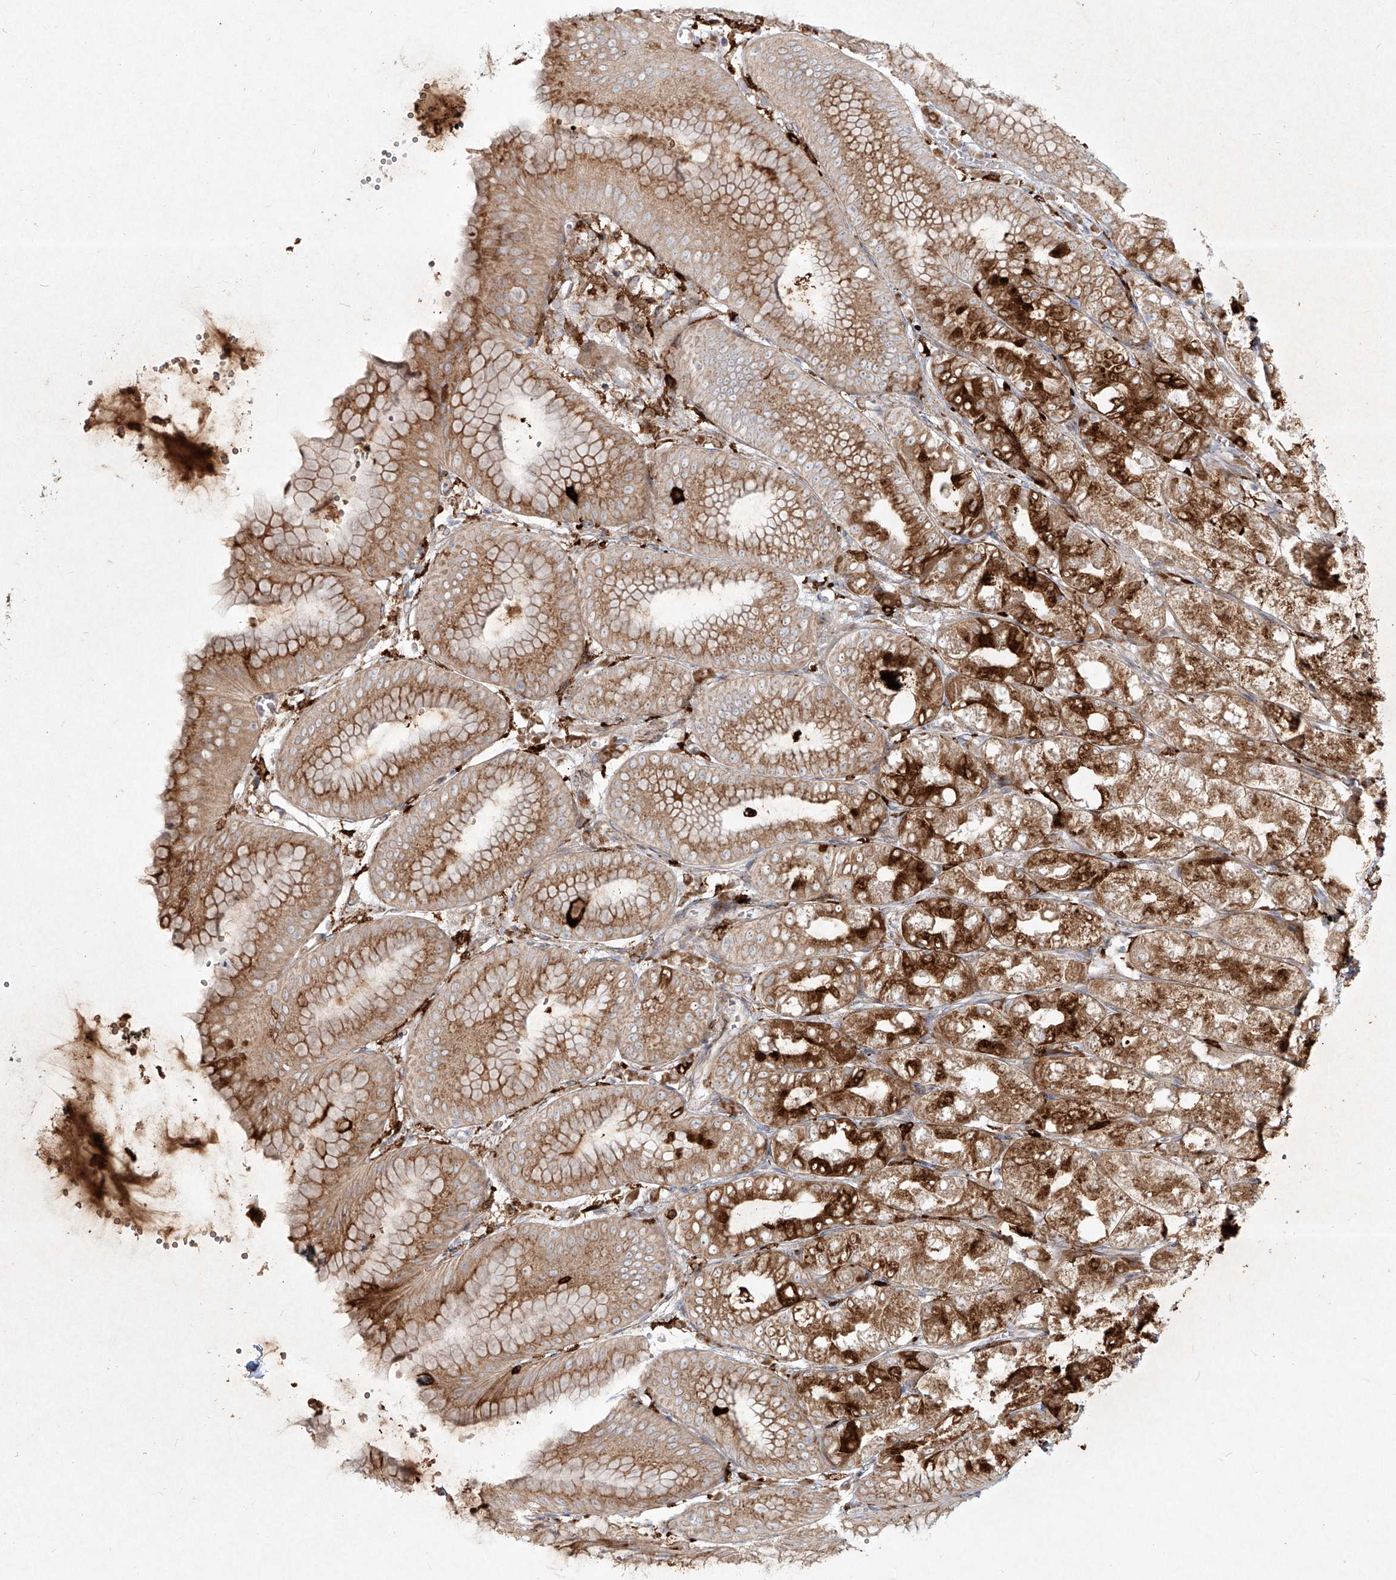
{"staining": {"intensity": "strong", "quantity": "25%-75%", "location": "cytoplasmic/membranous"}, "tissue": "stomach", "cell_type": "Glandular cells", "image_type": "normal", "snomed": [{"axis": "morphology", "description": "Normal tissue, NOS"}, {"axis": "topography", "description": "Stomach, lower"}], "caption": "Brown immunohistochemical staining in unremarkable stomach demonstrates strong cytoplasmic/membranous staining in approximately 25%-75% of glandular cells. (DAB IHC, brown staining for protein, blue staining for nuclei).", "gene": "CD209", "patient": {"sex": "male", "age": 71}}